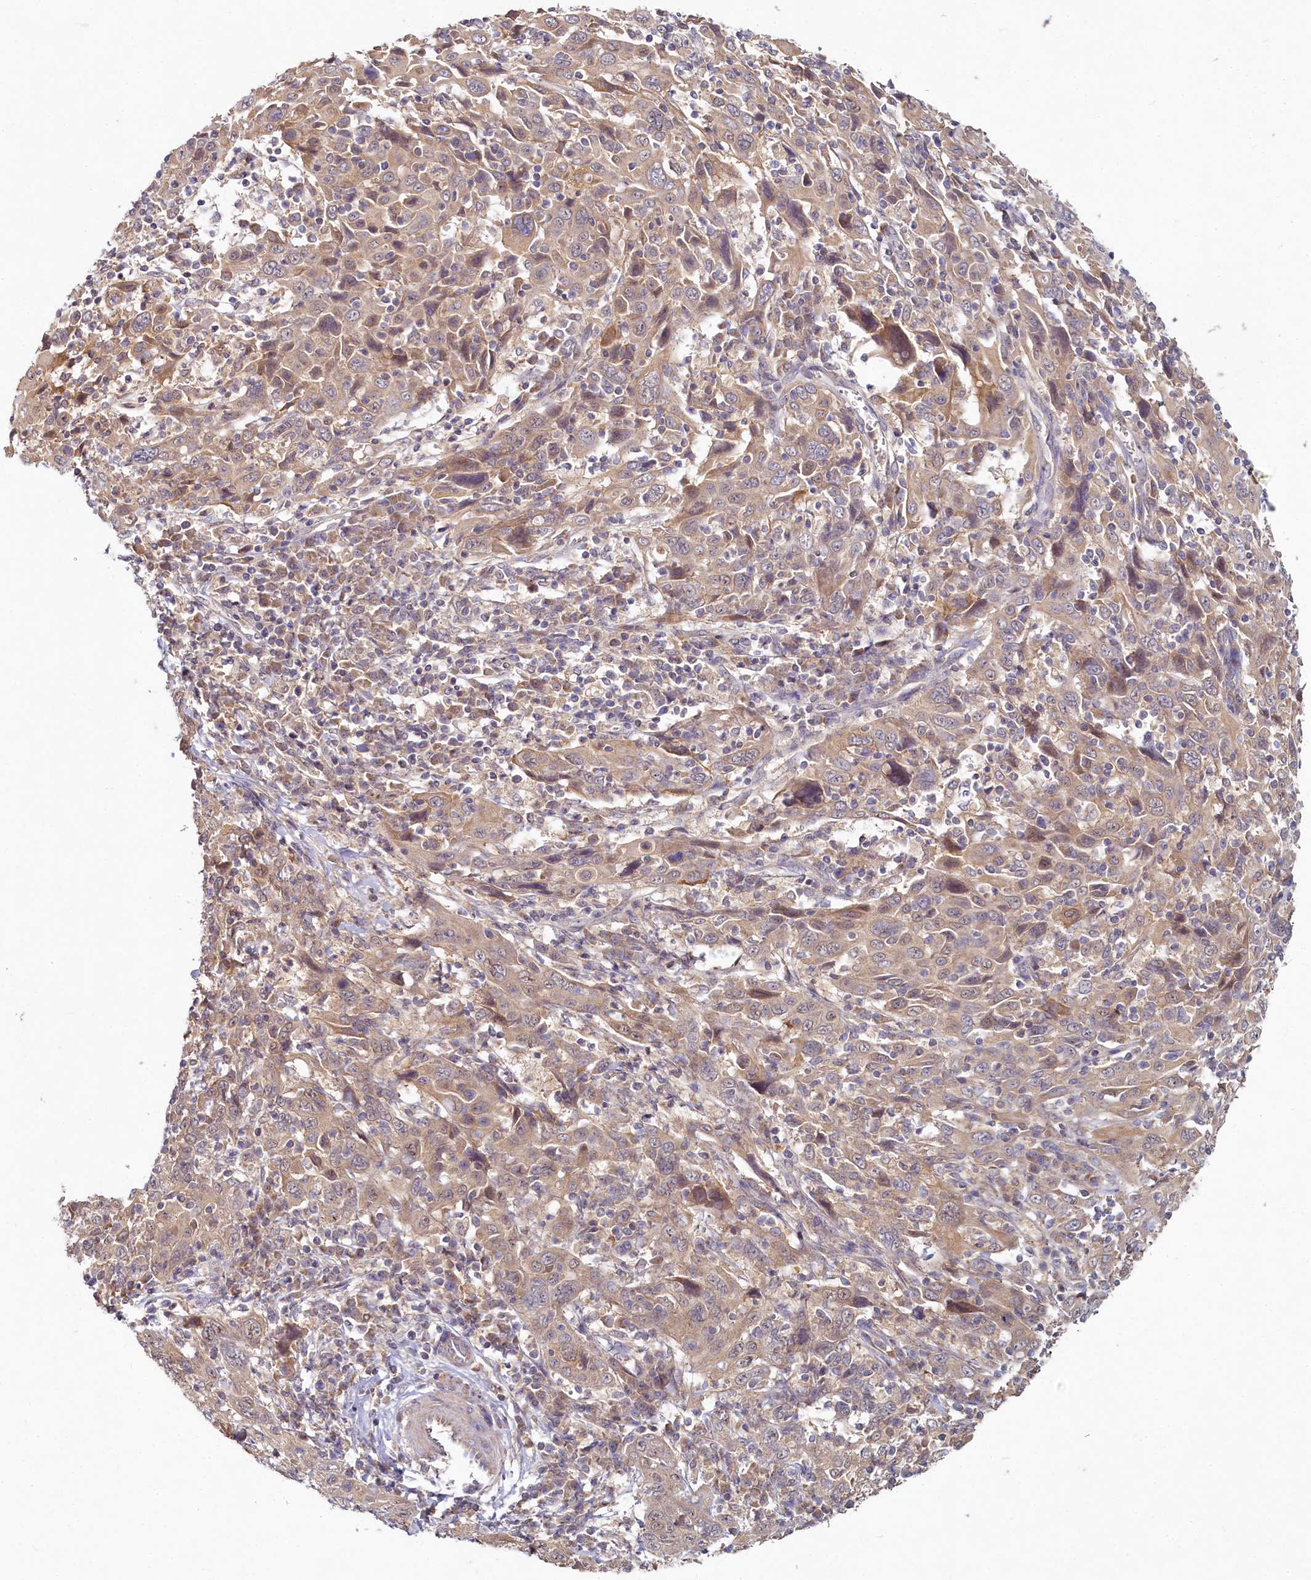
{"staining": {"intensity": "weak", "quantity": ">75%", "location": "cytoplasmic/membranous"}, "tissue": "cervical cancer", "cell_type": "Tumor cells", "image_type": "cancer", "snomed": [{"axis": "morphology", "description": "Squamous cell carcinoma, NOS"}, {"axis": "topography", "description": "Cervix"}], "caption": "Weak cytoplasmic/membranous positivity for a protein is identified in approximately >75% of tumor cells of cervical cancer (squamous cell carcinoma) using immunohistochemistry (IHC).", "gene": "HERC3", "patient": {"sex": "female", "age": 46}}